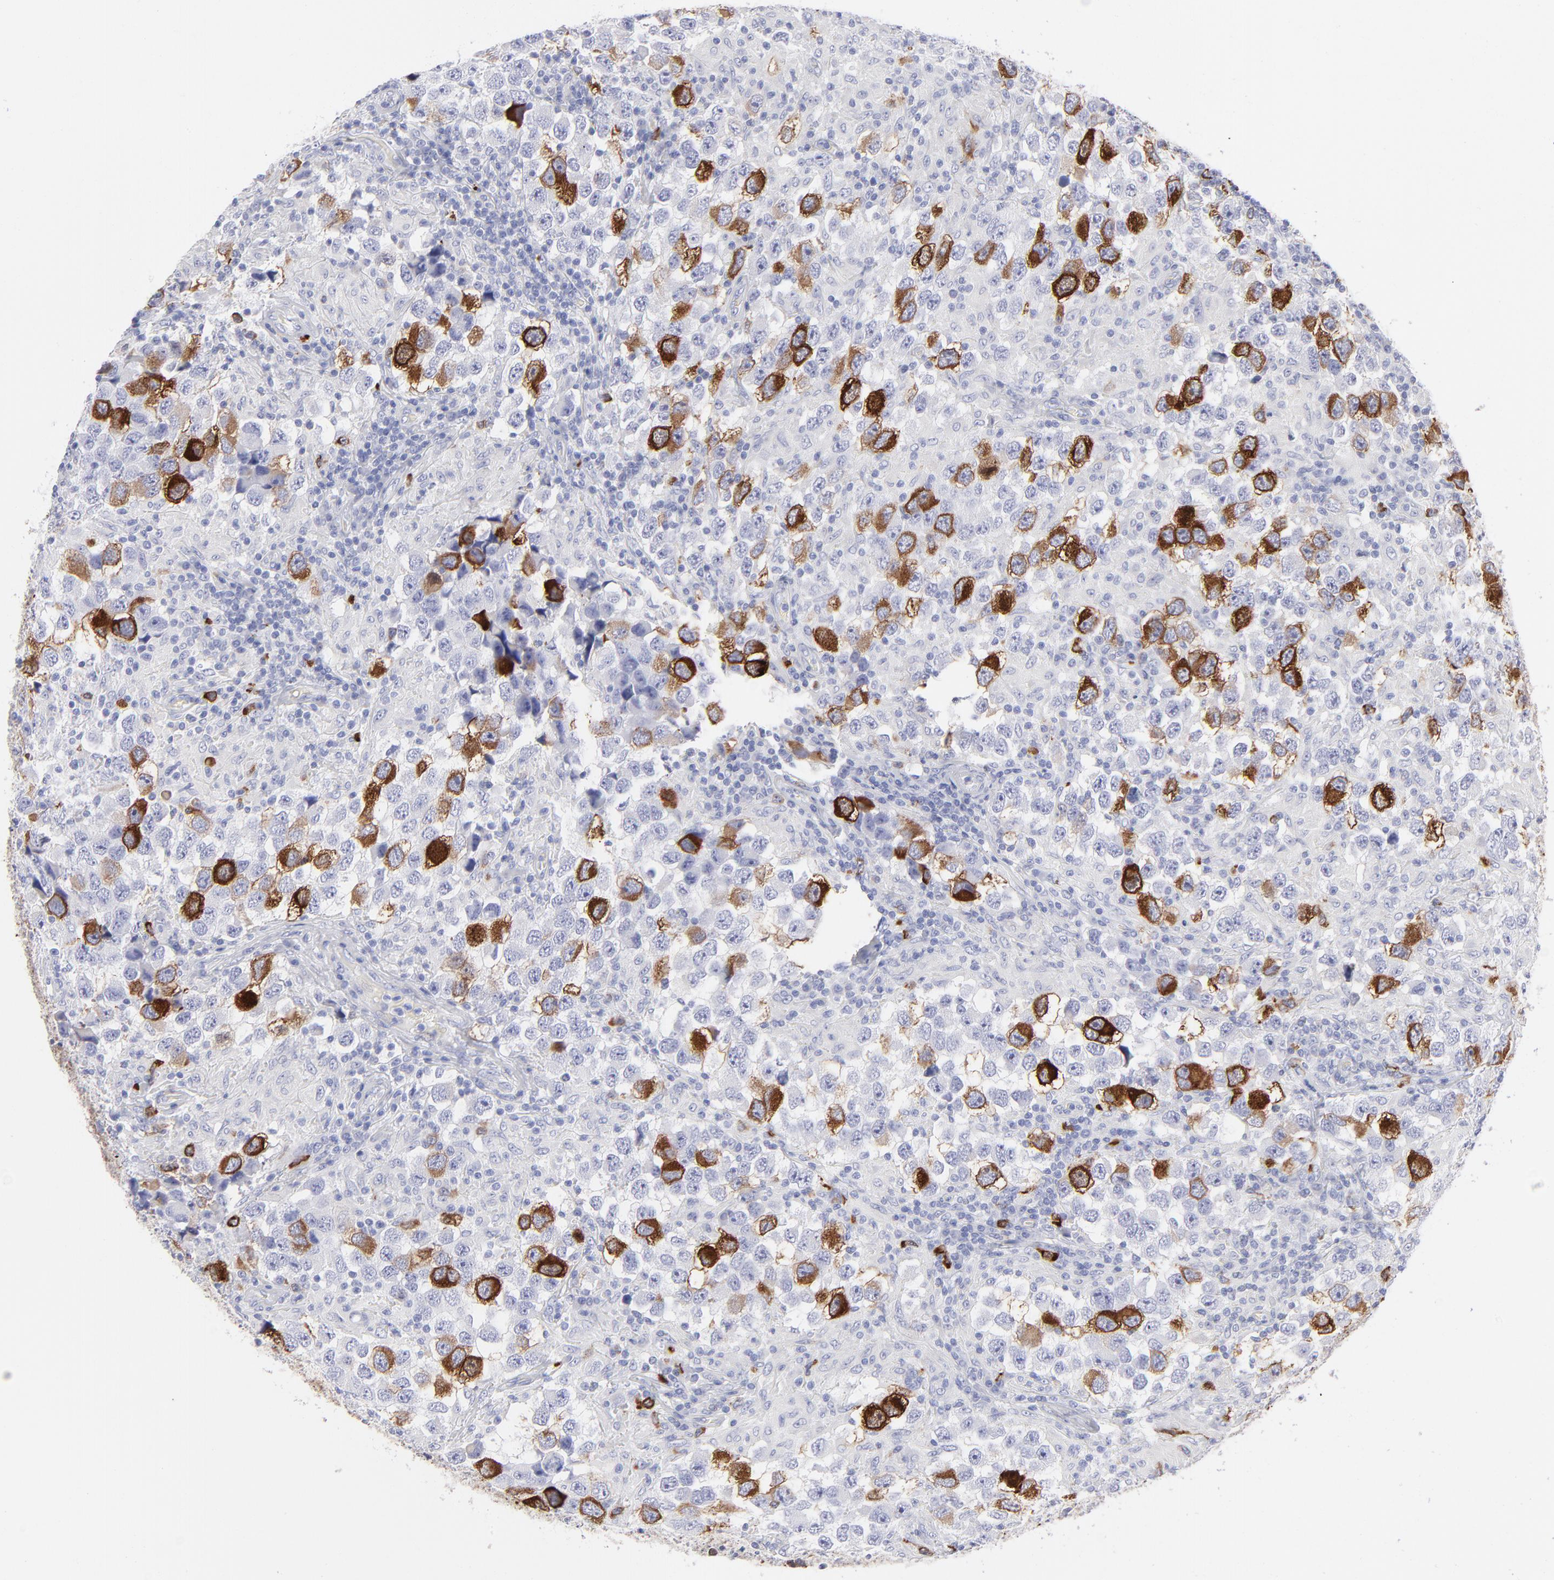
{"staining": {"intensity": "moderate", "quantity": ">75%", "location": "cytoplasmic/membranous"}, "tissue": "testis cancer", "cell_type": "Tumor cells", "image_type": "cancer", "snomed": [{"axis": "morphology", "description": "Carcinoma, Embryonal, NOS"}, {"axis": "topography", "description": "Testis"}], "caption": "Immunohistochemical staining of human testis cancer (embryonal carcinoma) reveals medium levels of moderate cytoplasmic/membranous protein expression in about >75% of tumor cells.", "gene": "CCNB1", "patient": {"sex": "male", "age": 21}}